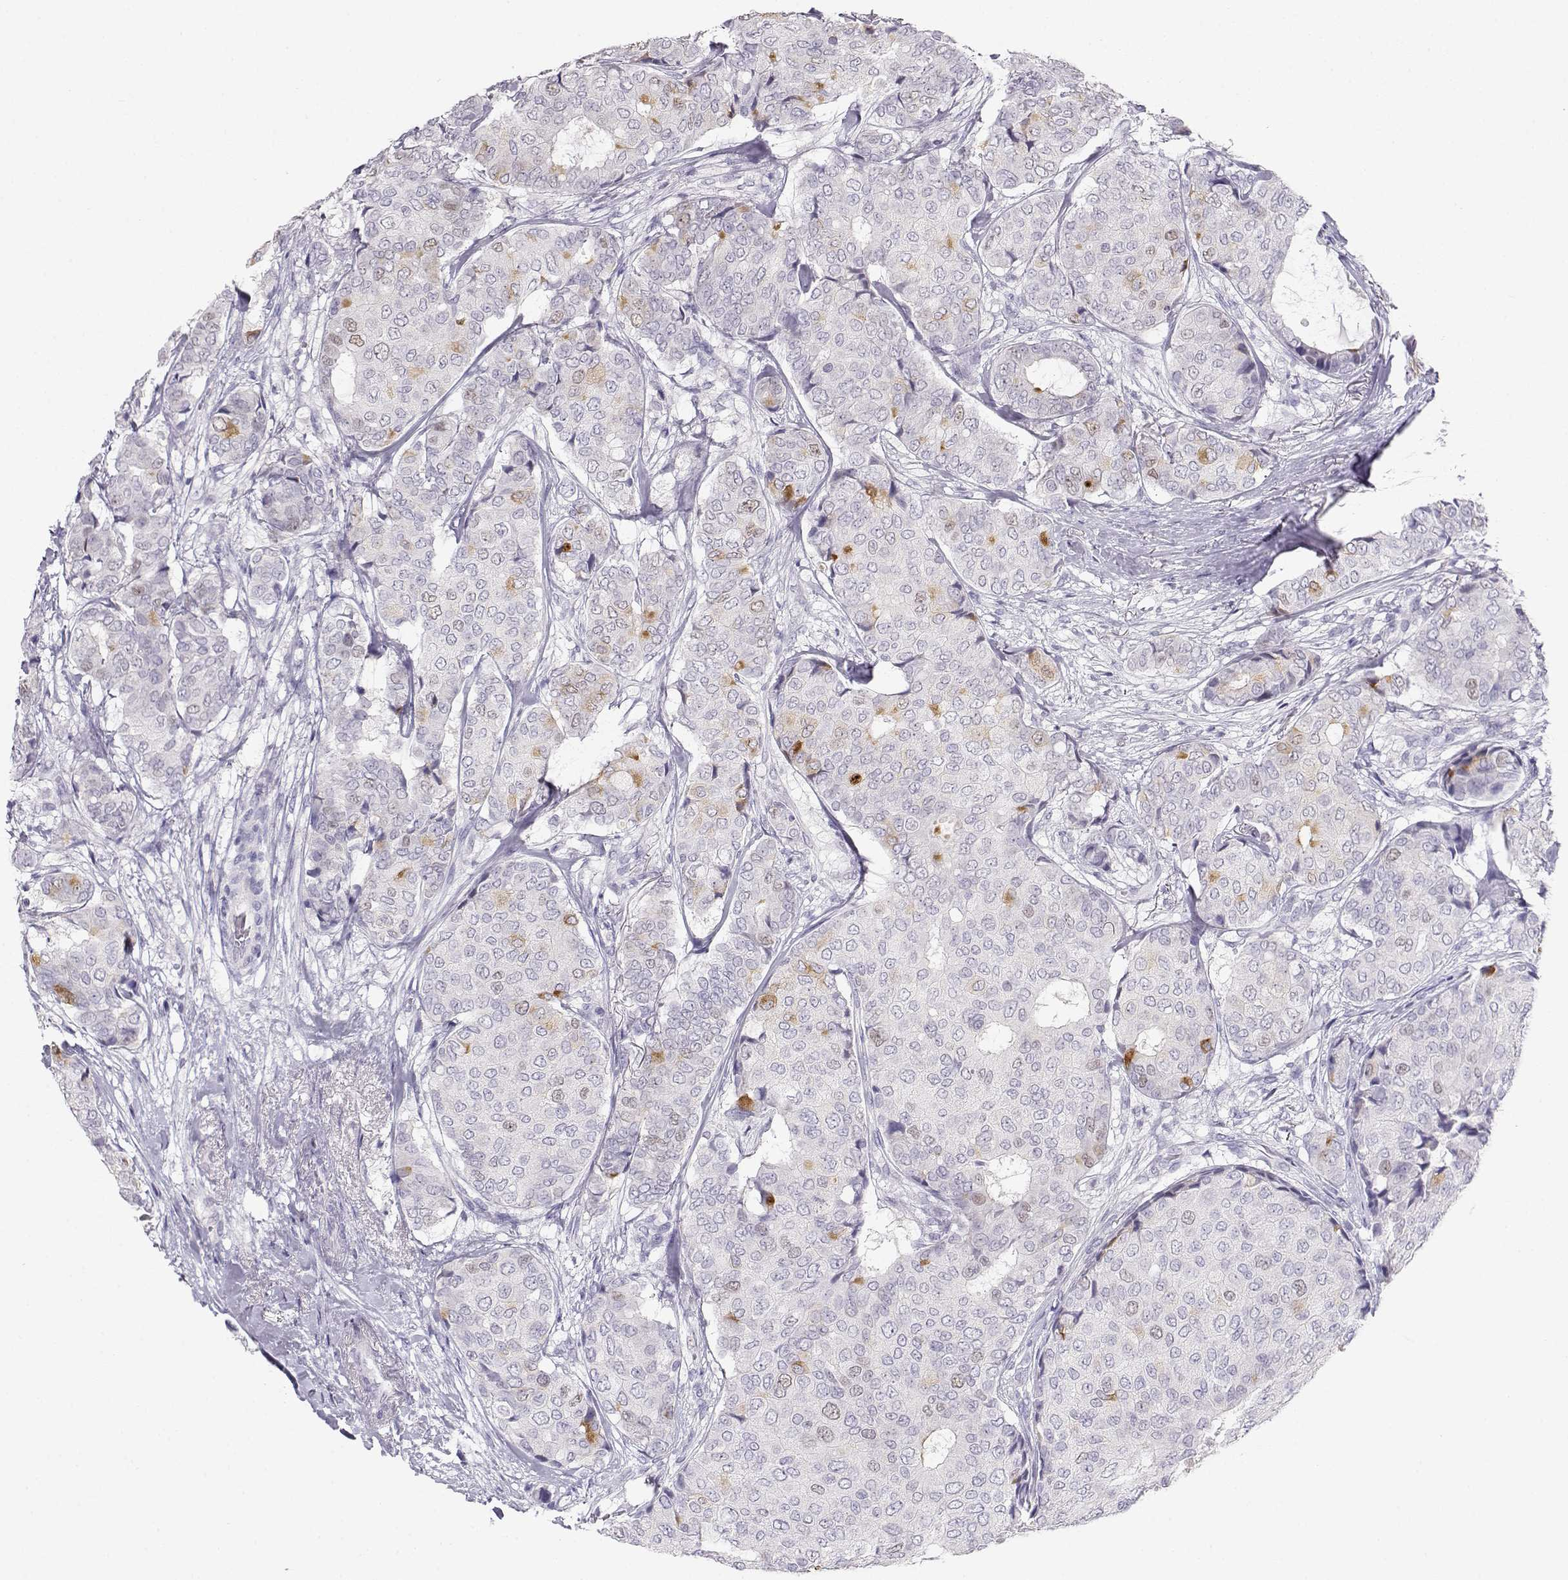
{"staining": {"intensity": "negative", "quantity": "none", "location": "none"}, "tissue": "breast cancer", "cell_type": "Tumor cells", "image_type": "cancer", "snomed": [{"axis": "morphology", "description": "Duct carcinoma"}, {"axis": "topography", "description": "Breast"}], "caption": "Tumor cells show no significant positivity in breast infiltrating ductal carcinoma.", "gene": "OPN5", "patient": {"sex": "female", "age": 75}}